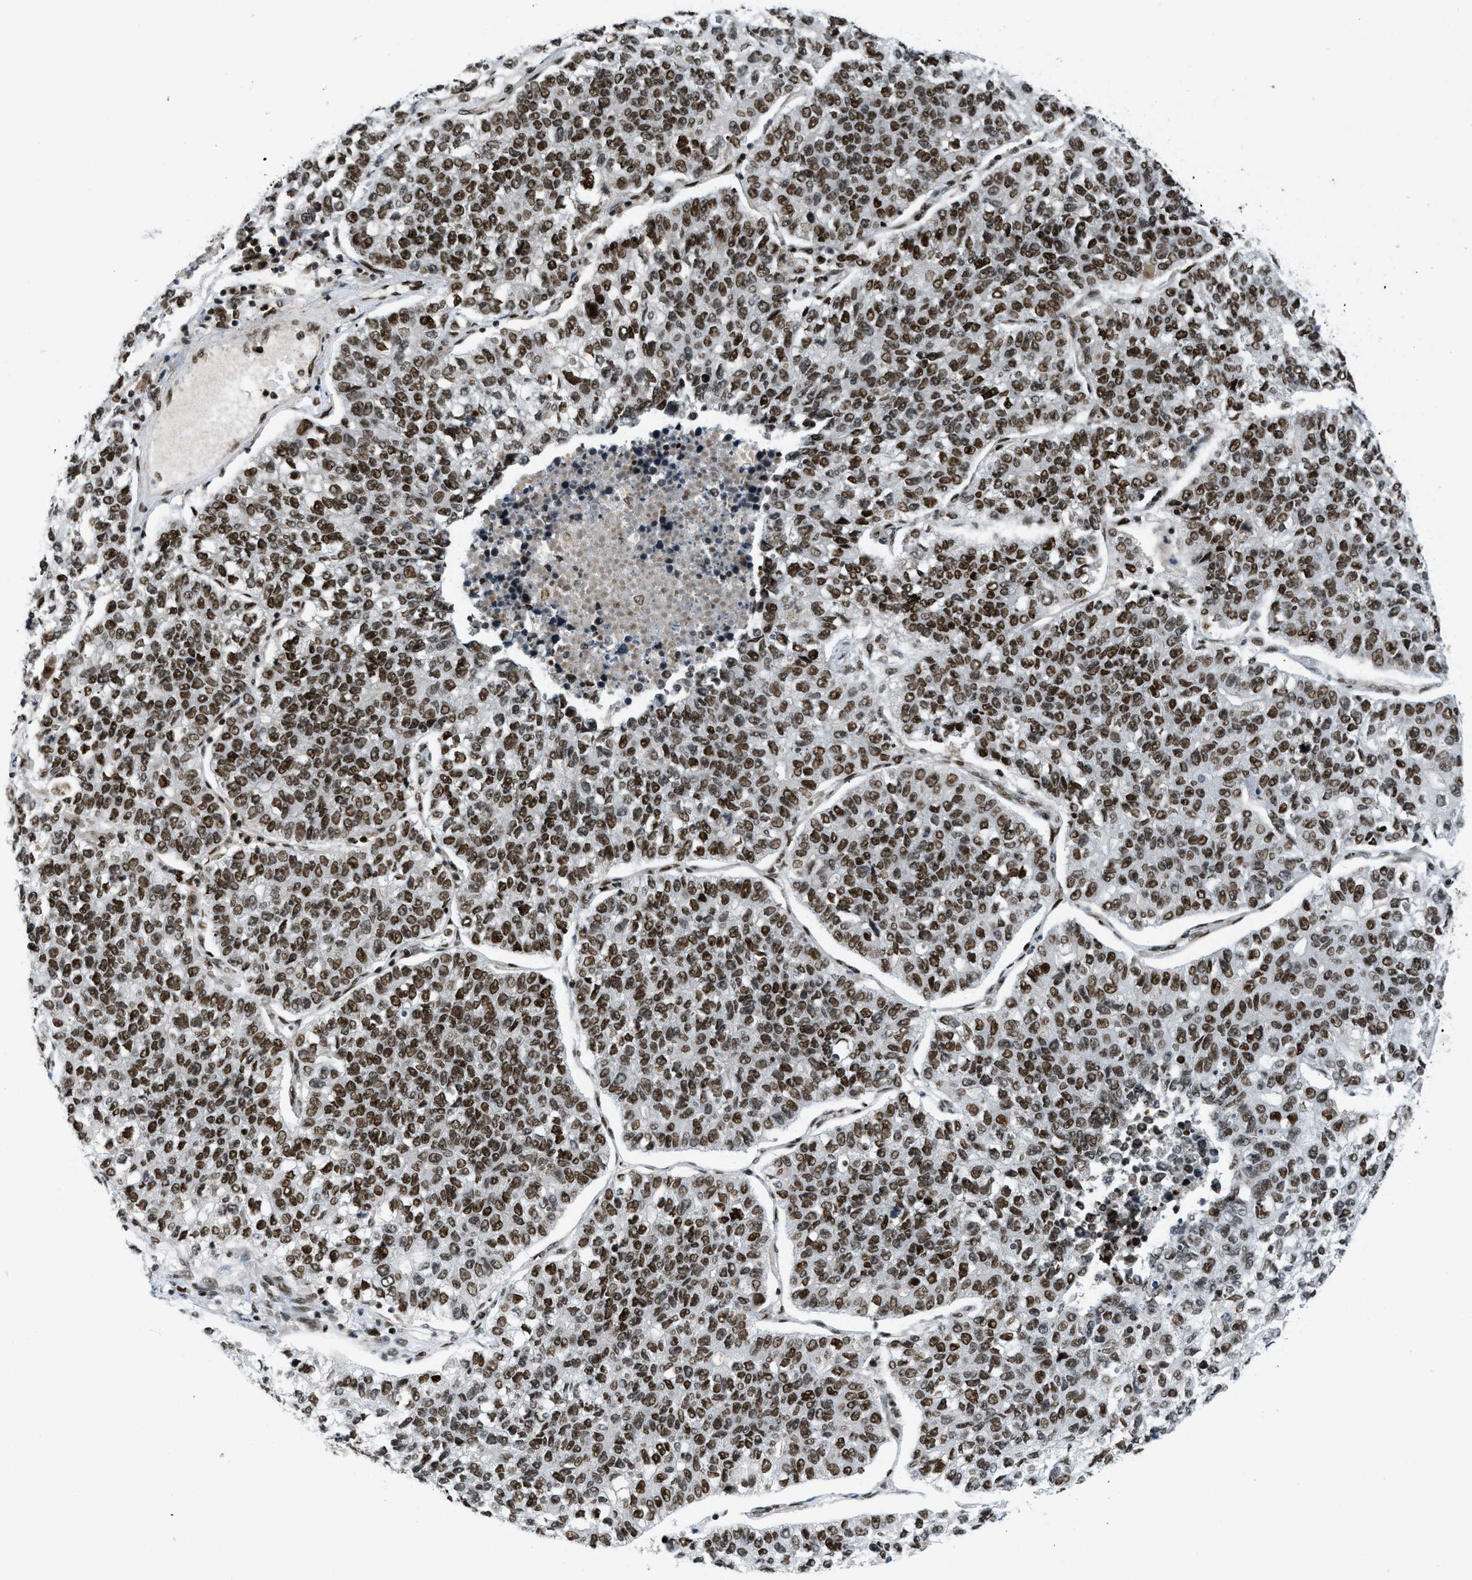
{"staining": {"intensity": "strong", "quantity": ">75%", "location": "nuclear"}, "tissue": "lung cancer", "cell_type": "Tumor cells", "image_type": "cancer", "snomed": [{"axis": "morphology", "description": "Adenocarcinoma, NOS"}, {"axis": "topography", "description": "Lung"}], "caption": "Immunohistochemistry (IHC) of lung cancer (adenocarcinoma) exhibits high levels of strong nuclear staining in approximately >75% of tumor cells.", "gene": "RFX5", "patient": {"sex": "male", "age": 49}}